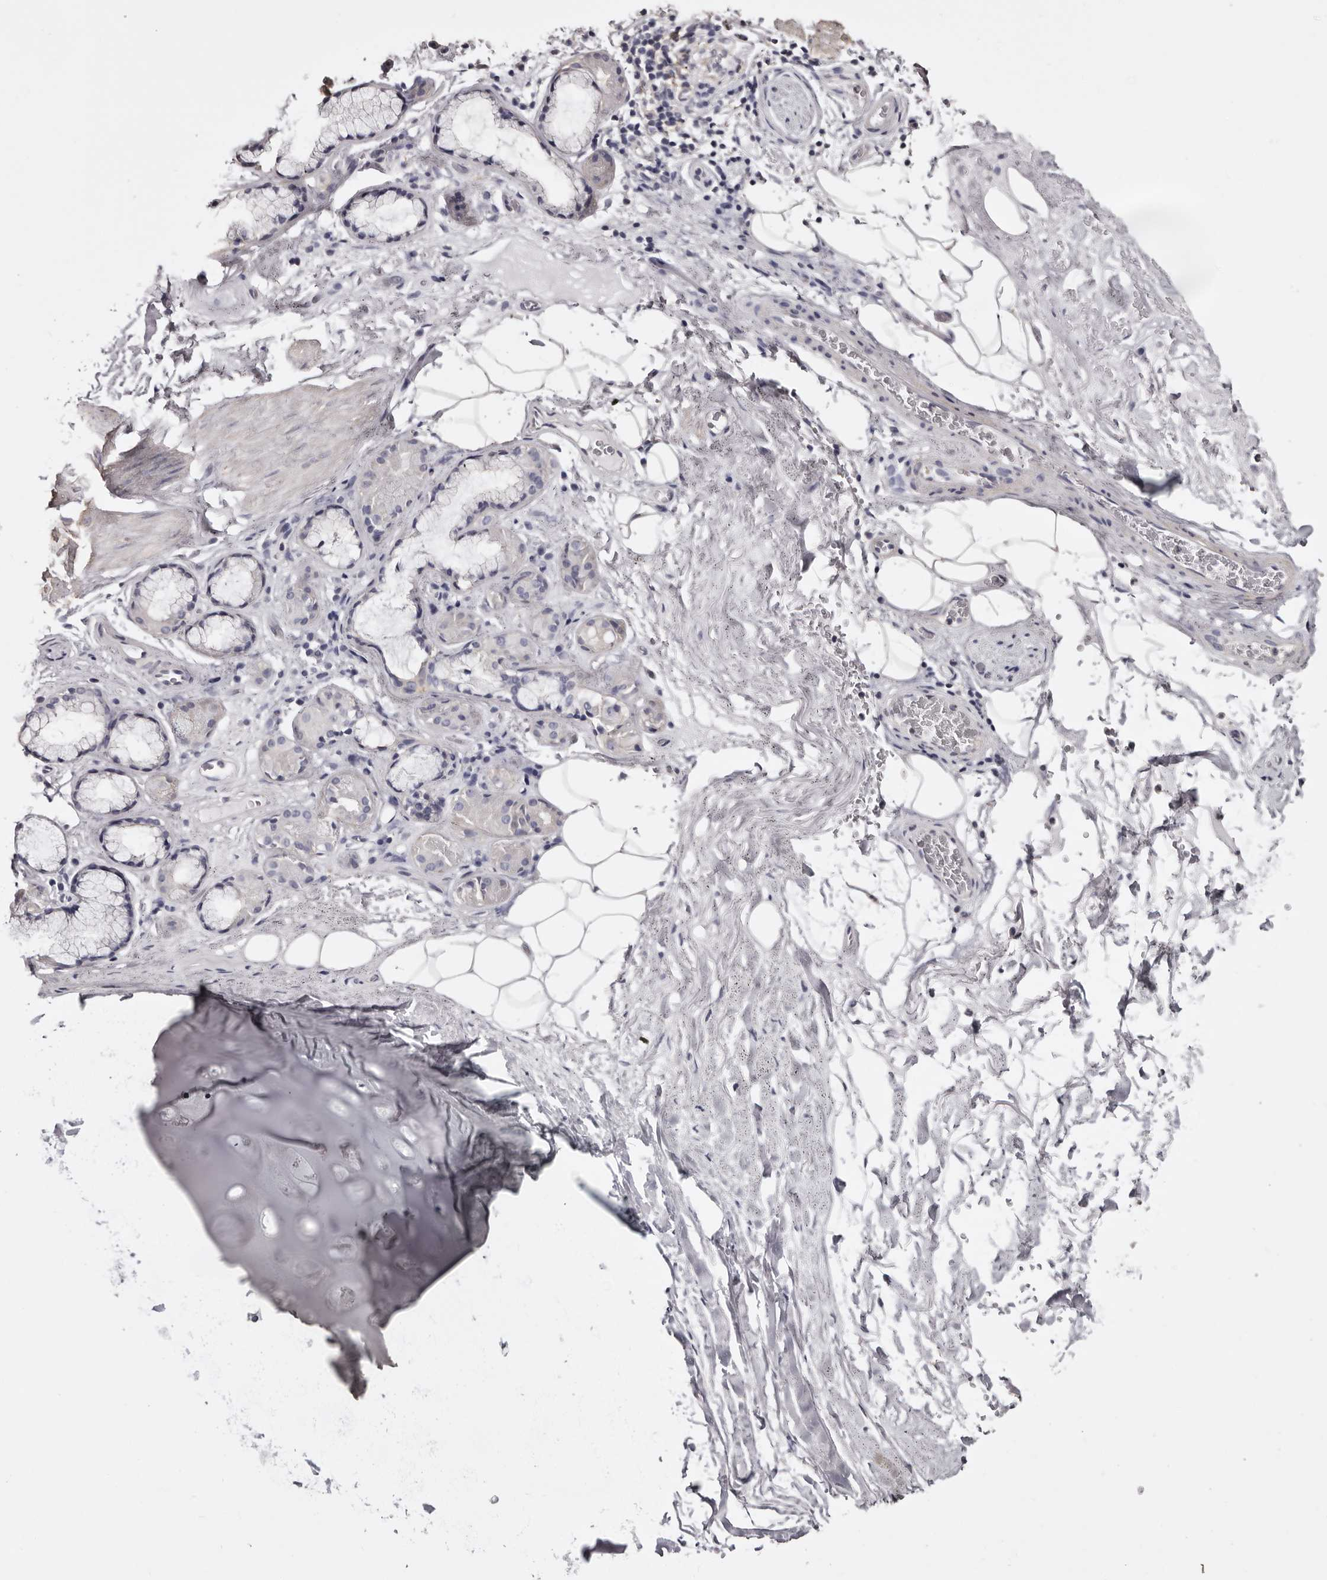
{"staining": {"intensity": "negative", "quantity": "none", "location": "none"}, "tissue": "adipose tissue", "cell_type": "Adipocytes", "image_type": "normal", "snomed": [{"axis": "morphology", "description": "Normal tissue, NOS"}, {"axis": "topography", "description": "Cartilage tissue"}], "caption": "Immunohistochemistry (IHC) image of benign adipose tissue: adipose tissue stained with DAB exhibits no significant protein expression in adipocytes.", "gene": "LAD1", "patient": {"sex": "female", "age": 63}}